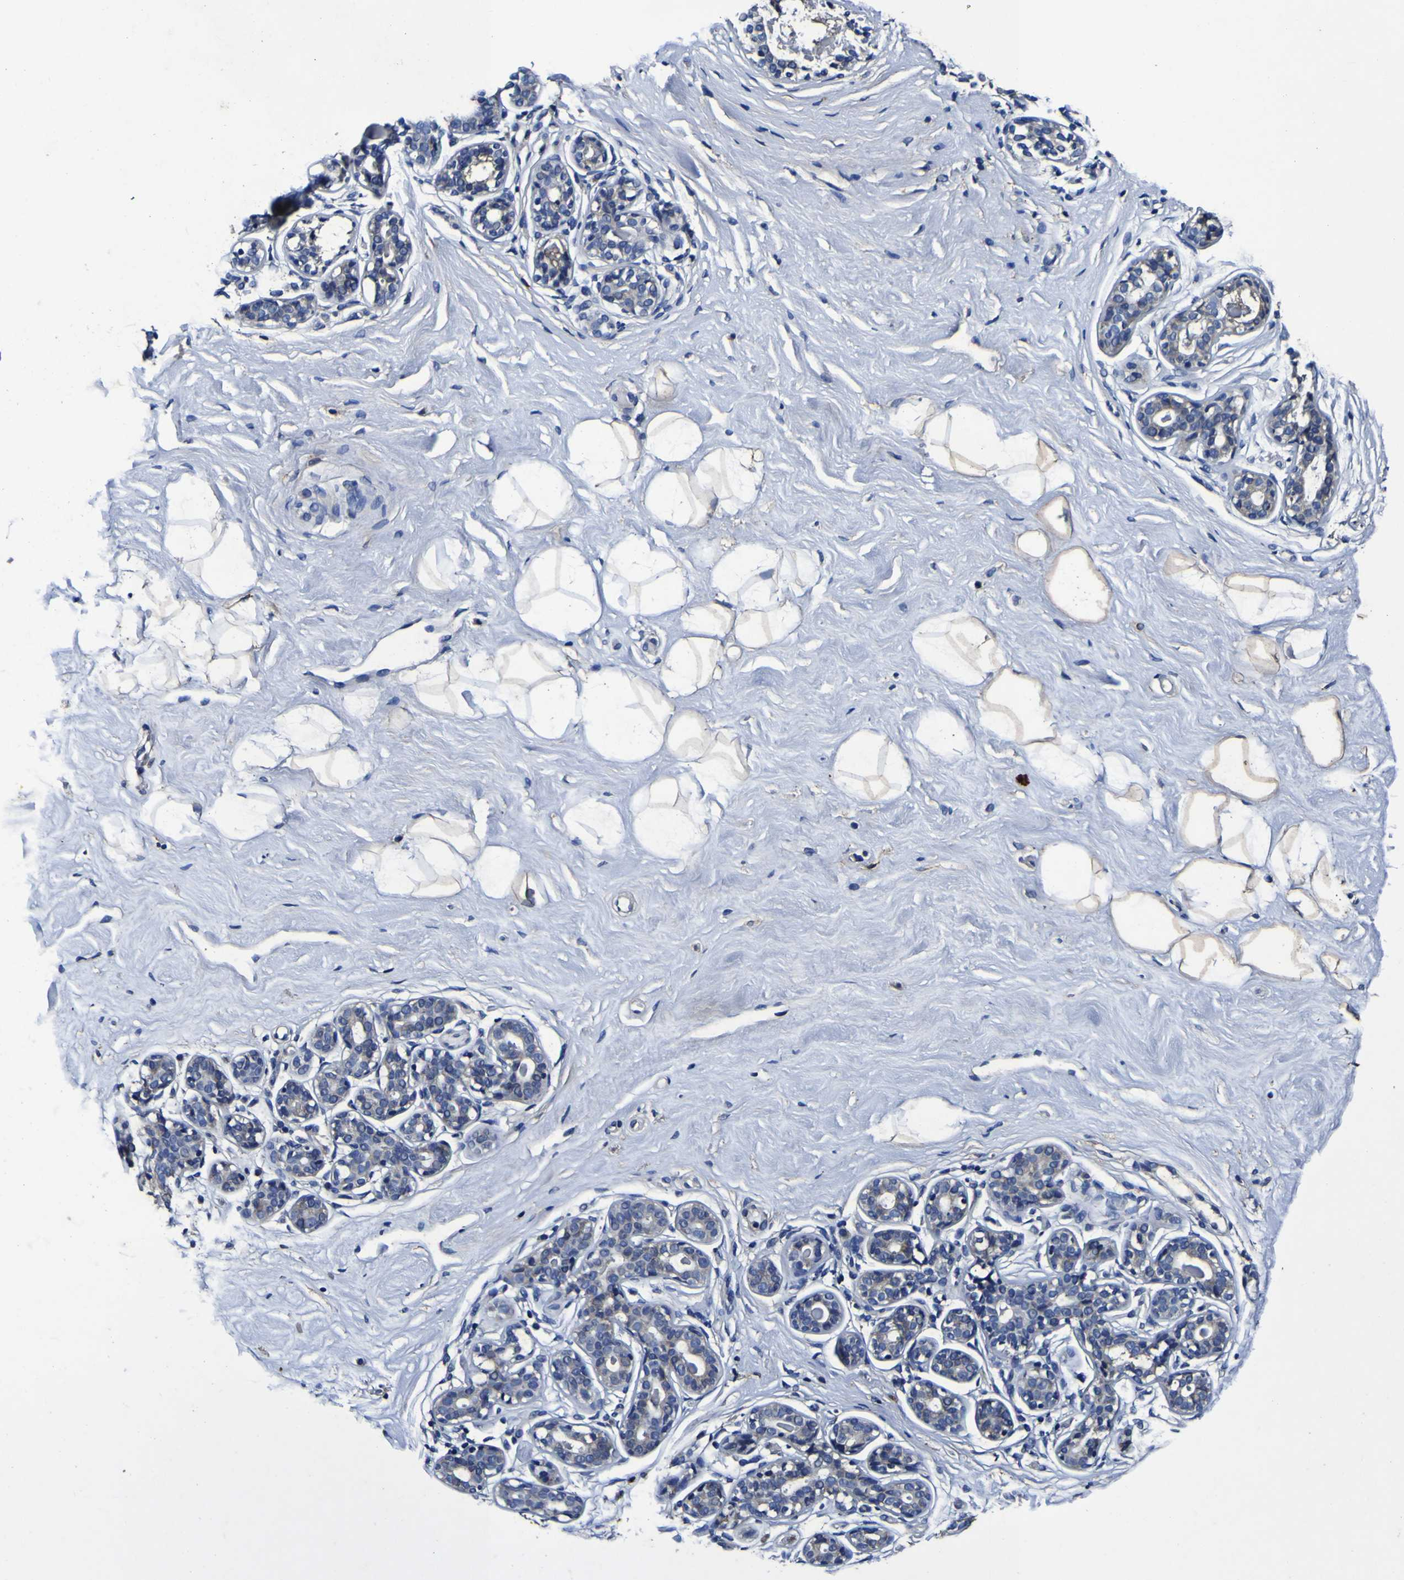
{"staining": {"intensity": "negative", "quantity": "none", "location": "none"}, "tissue": "breast", "cell_type": "Adipocytes", "image_type": "normal", "snomed": [{"axis": "morphology", "description": "Normal tissue, NOS"}, {"axis": "topography", "description": "Breast"}], "caption": "Protein analysis of normal breast displays no significant staining in adipocytes. (Immunohistochemistry (ihc), brightfield microscopy, high magnification).", "gene": "PANK4", "patient": {"sex": "female", "age": 23}}